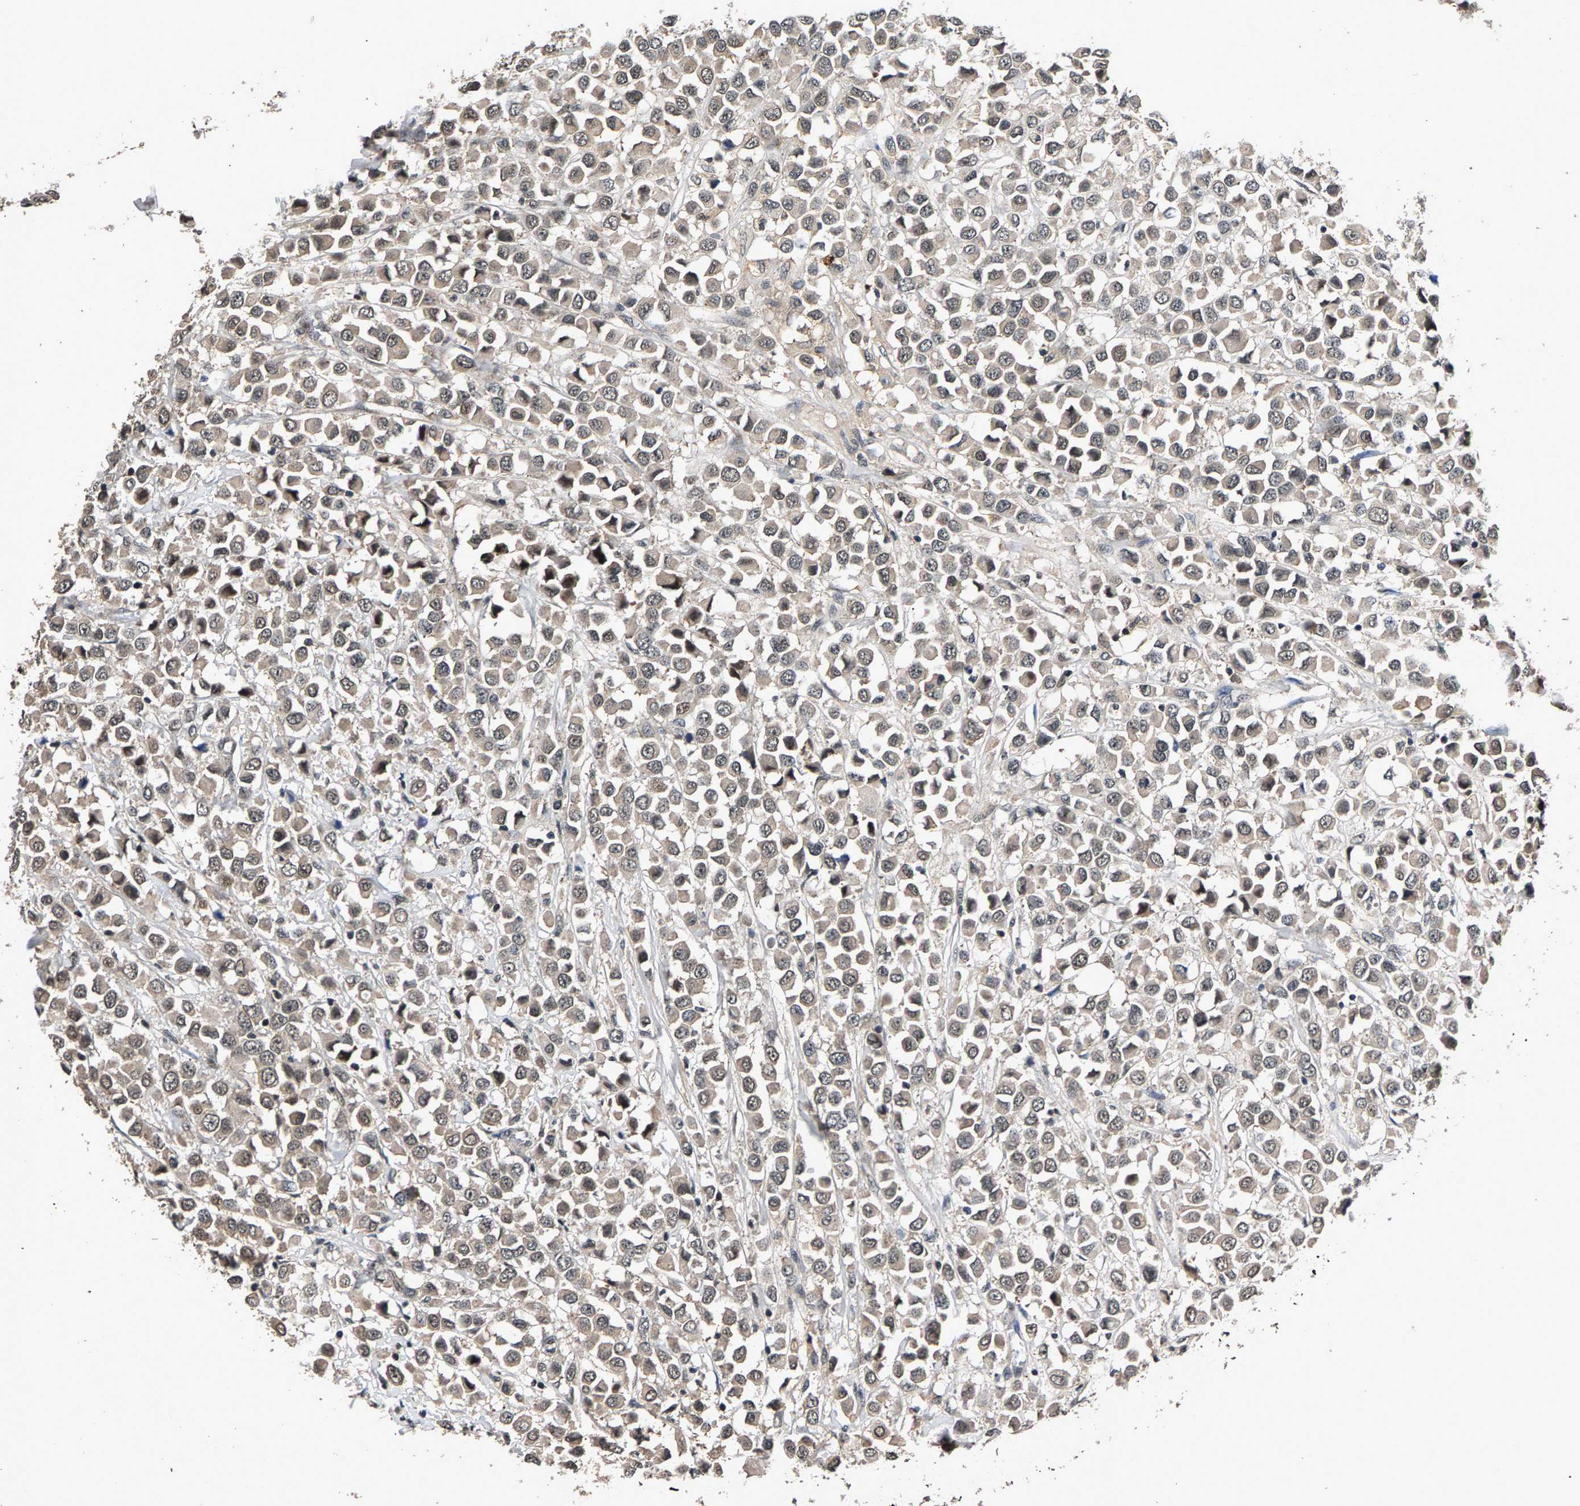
{"staining": {"intensity": "weak", "quantity": ">75%", "location": "cytoplasmic/membranous,nuclear"}, "tissue": "breast cancer", "cell_type": "Tumor cells", "image_type": "cancer", "snomed": [{"axis": "morphology", "description": "Duct carcinoma"}, {"axis": "topography", "description": "Breast"}], "caption": "Immunohistochemical staining of infiltrating ductal carcinoma (breast) reveals weak cytoplasmic/membranous and nuclear protein expression in approximately >75% of tumor cells.", "gene": "RBM33", "patient": {"sex": "female", "age": 61}}